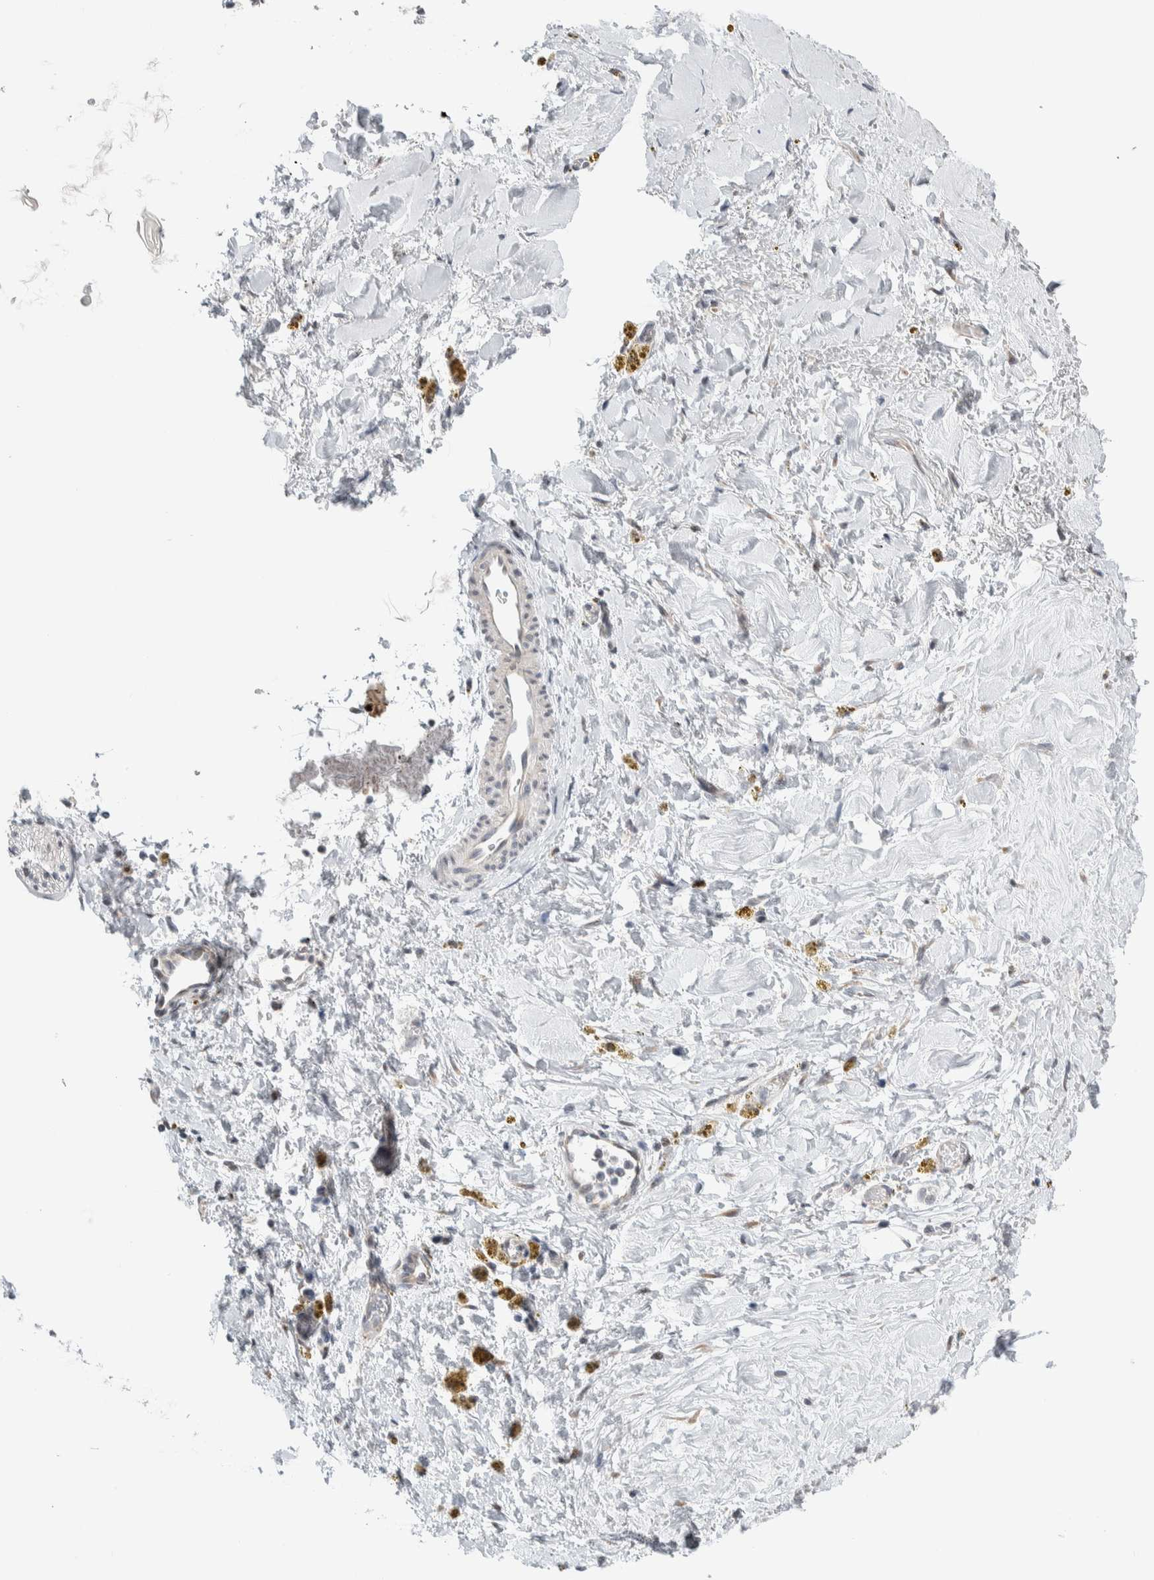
{"staining": {"intensity": "negative", "quantity": "none", "location": "none"}, "tissue": "adipose tissue", "cell_type": "Adipocytes", "image_type": "normal", "snomed": [{"axis": "morphology", "description": "Normal tissue, NOS"}, {"axis": "topography", "description": "Kidney"}, {"axis": "topography", "description": "Peripheral nerve tissue"}], "caption": "Adipose tissue stained for a protein using immunohistochemistry exhibits no expression adipocytes.", "gene": "NEUROD1", "patient": {"sex": "male", "age": 7}}